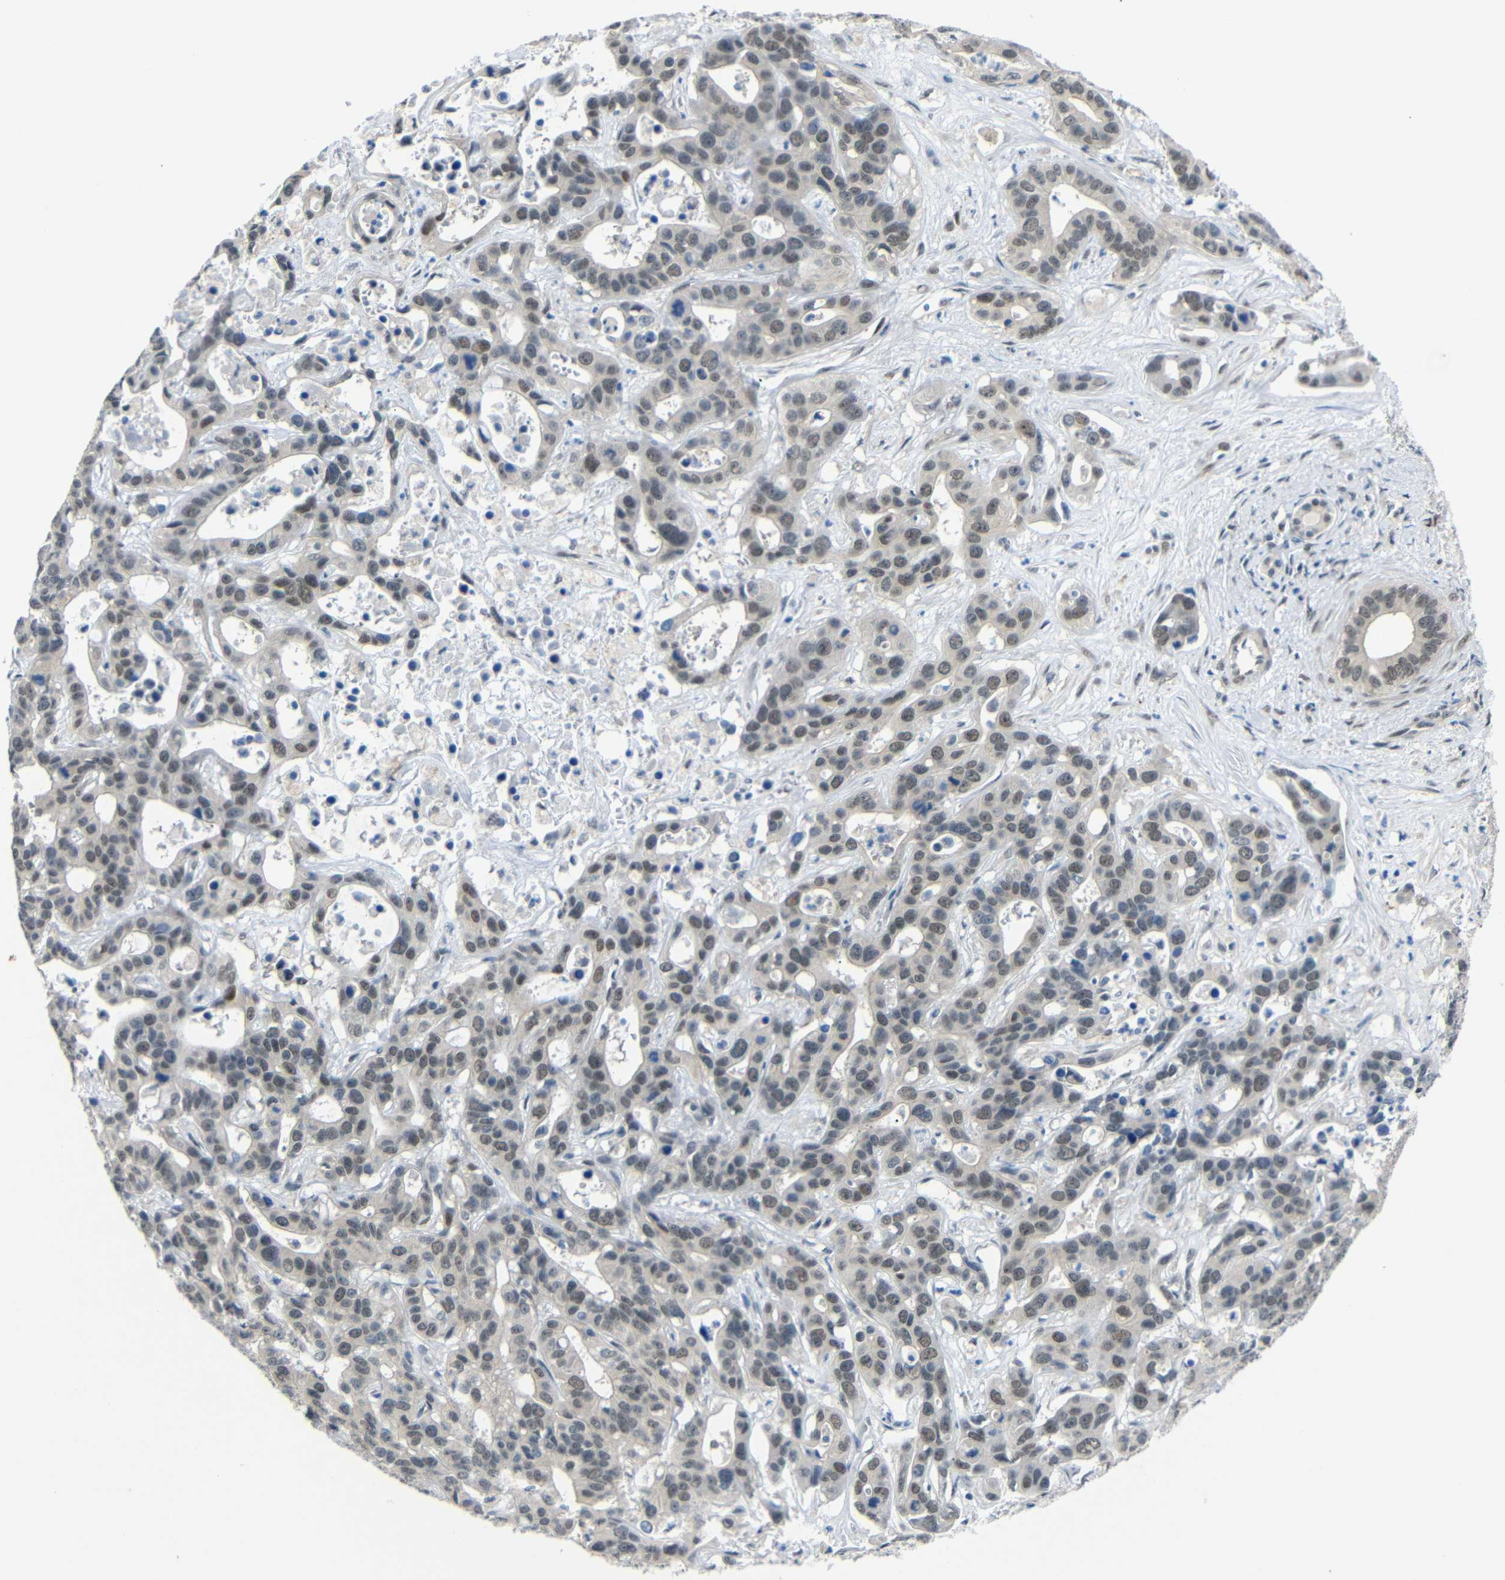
{"staining": {"intensity": "moderate", "quantity": ">75%", "location": "nuclear"}, "tissue": "liver cancer", "cell_type": "Tumor cells", "image_type": "cancer", "snomed": [{"axis": "morphology", "description": "Cholangiocarcinoma"}, {"axis": "topography", "description": "Liver"}], "caption": "Tumor cells exhibit moderate nuclear expression in approximately >75% of cells in liver cholangiocarcinoma.", "gene": "GPR158", "patient": {"sex": "female", "age": 65}}